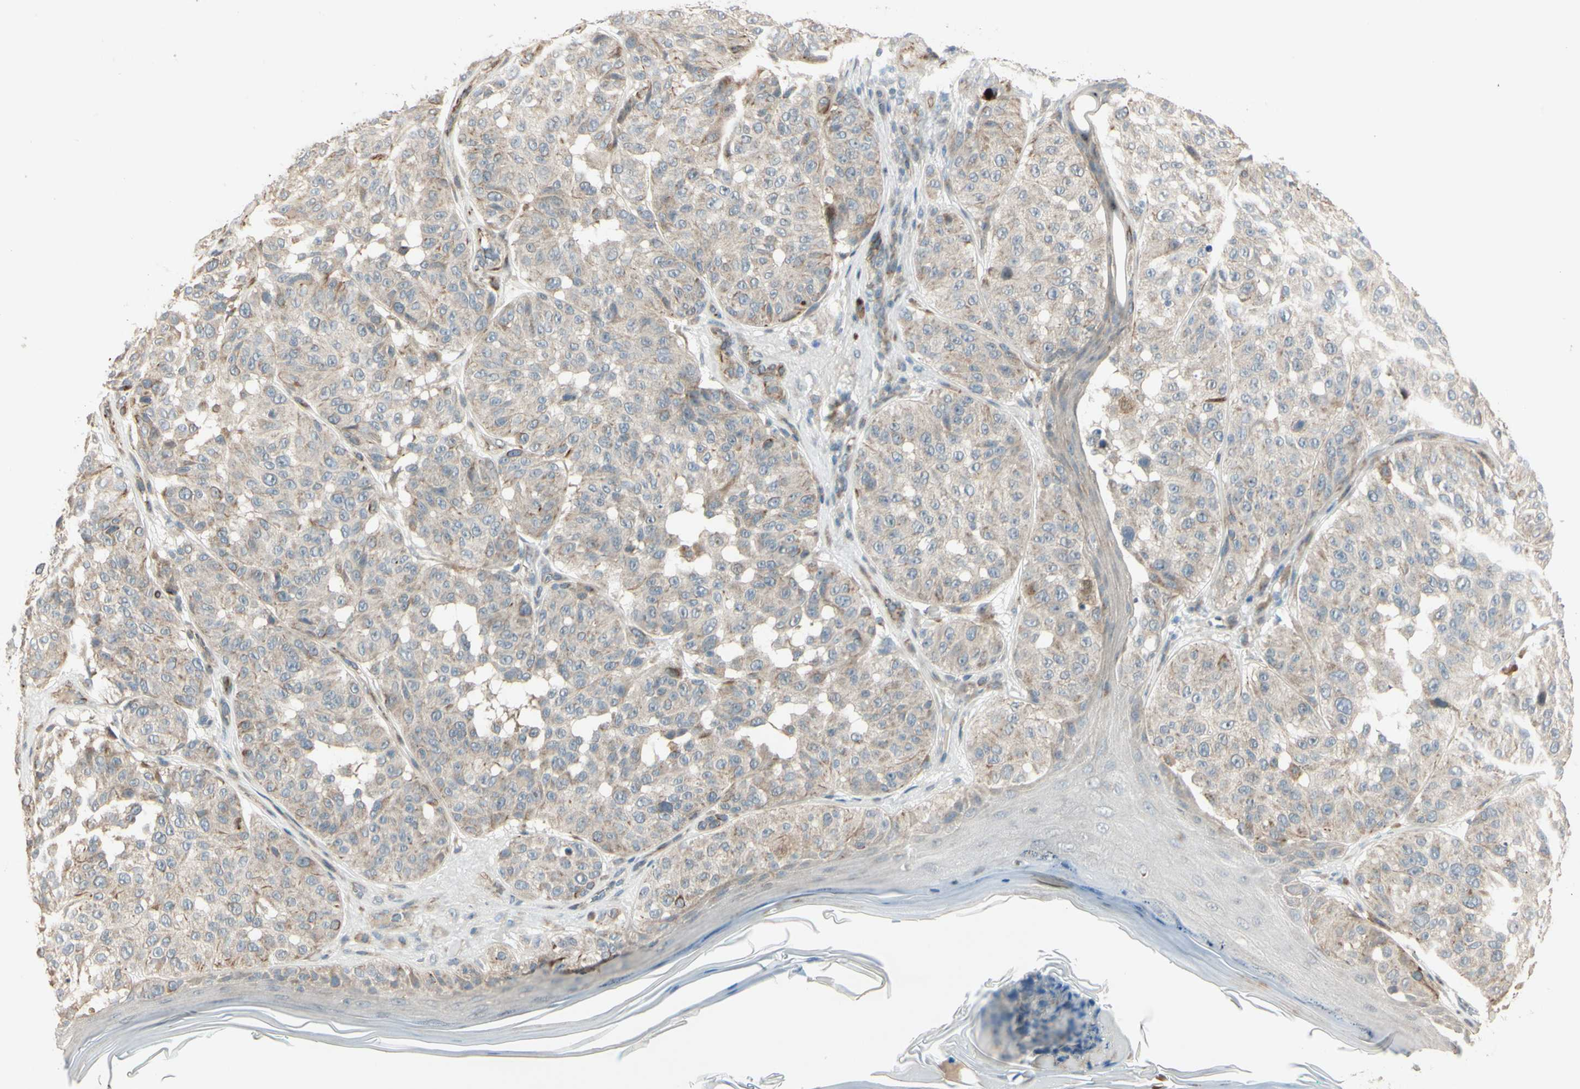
{"staining": {"intensity": "weak", "quantity": "<25%", "location": "cytoplasmic/membranous"}, "tissue": "melanoma", "cell_type": "Tumor cells", "image_type": "cancer", "snomed": [{"axis": "morphology", "description": "Malignant melanoma, NOS"}, {"axis": "topography", "description": "Skin"}], "caption": "Human malignant melanoma stained for a protein using immunohistochemistry (IHC) exhibits no staining in tumor cells.", "gene": "NDFIP1", "patient": {"sex": "female", "age": 46}}